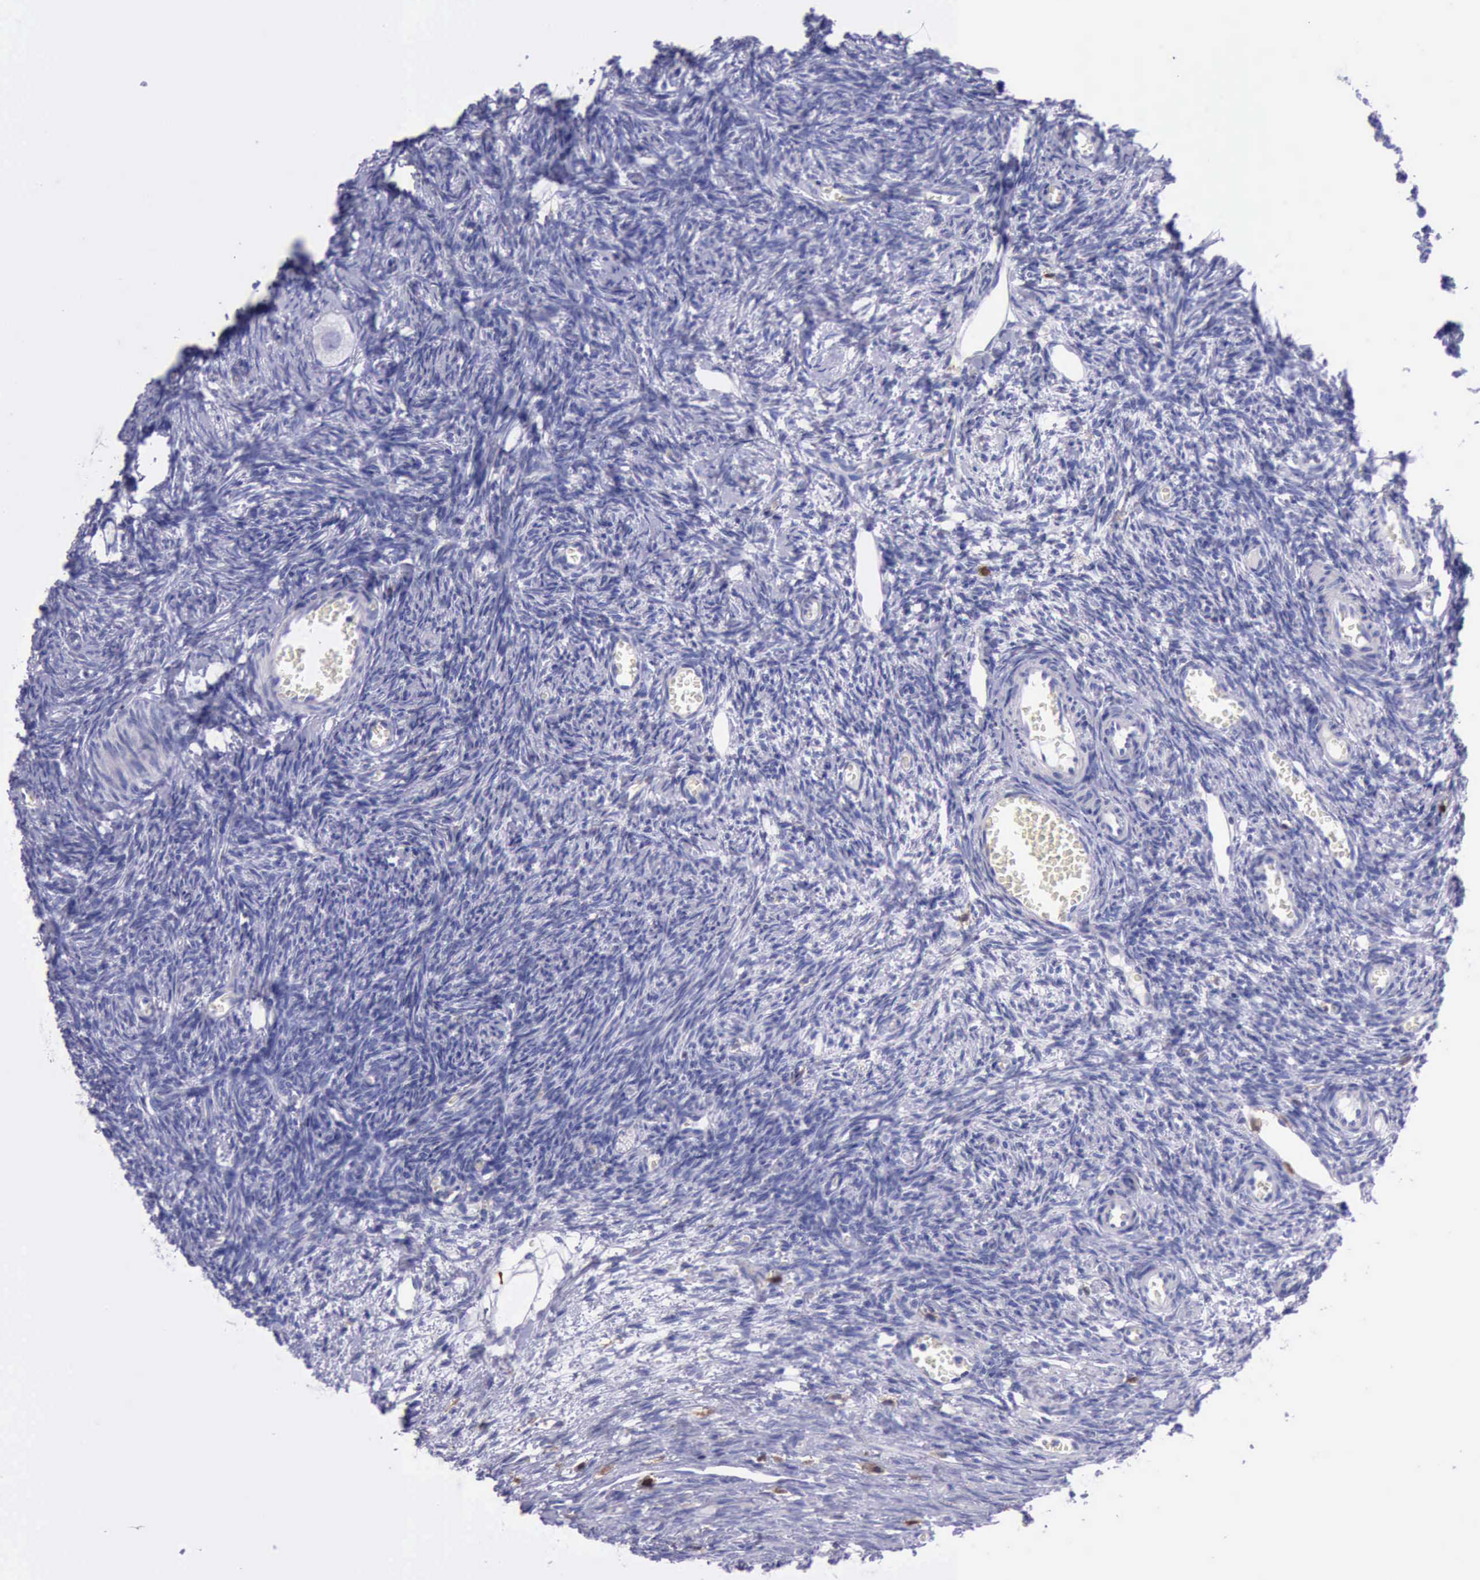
{"staining": {"intensity": "negative", "quantity": "none", "location": "none"}, "tissue": "ovary", "cell_type": "Follicle cells", "image_type": "normal", "snomed": [{"axis": "morphology", "description": "Normal tissue, NOS"}, {"axis": "topography", "description": "Ovary"}], "caption": "The immunohistochemistry image has no significant positivity in follicle cells of ovary.", "gene": "TYMP", "patient": {"sex": "female", "age": 27}}